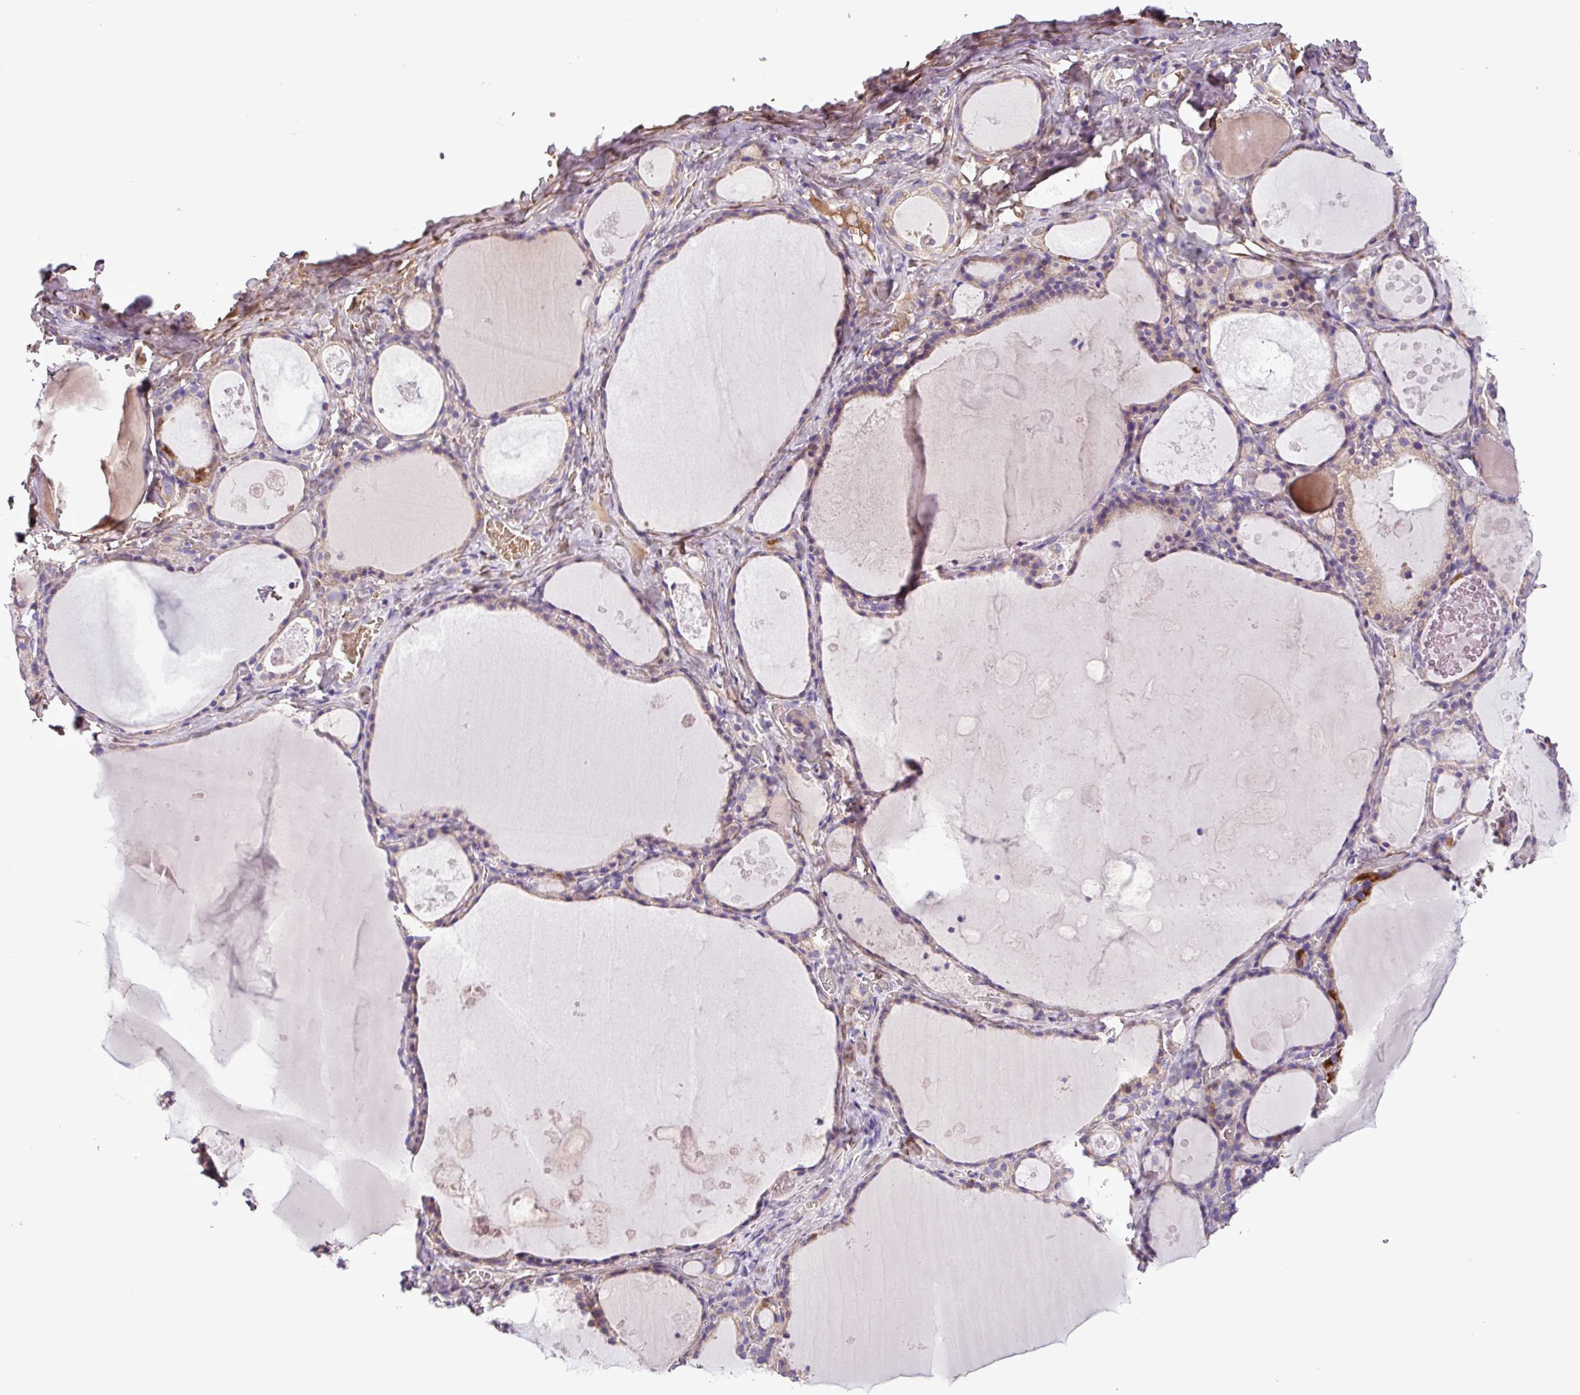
{"staining": {"intensity": "moderate", "quantity": "<25%", "location": "cytoplasmic/membranous"}, "tissue": "thyroid gland", "cell_type": "Glandular cells", "image_type": "normal", "snomed": [{"axis": "morphology", "description": "Normal tissue, NOS"}, {"axis": "topography", "description": "Thyroid gland"}], "caption": "DAB immunohistochemical staining of unremarkable thyroid gland exhibits moderate cytoplasmic/membranous protein positivity in approximately <25% of glandular cells.", "gene": "FAM183A", "patient": {"sex": "male", "age": 56}}